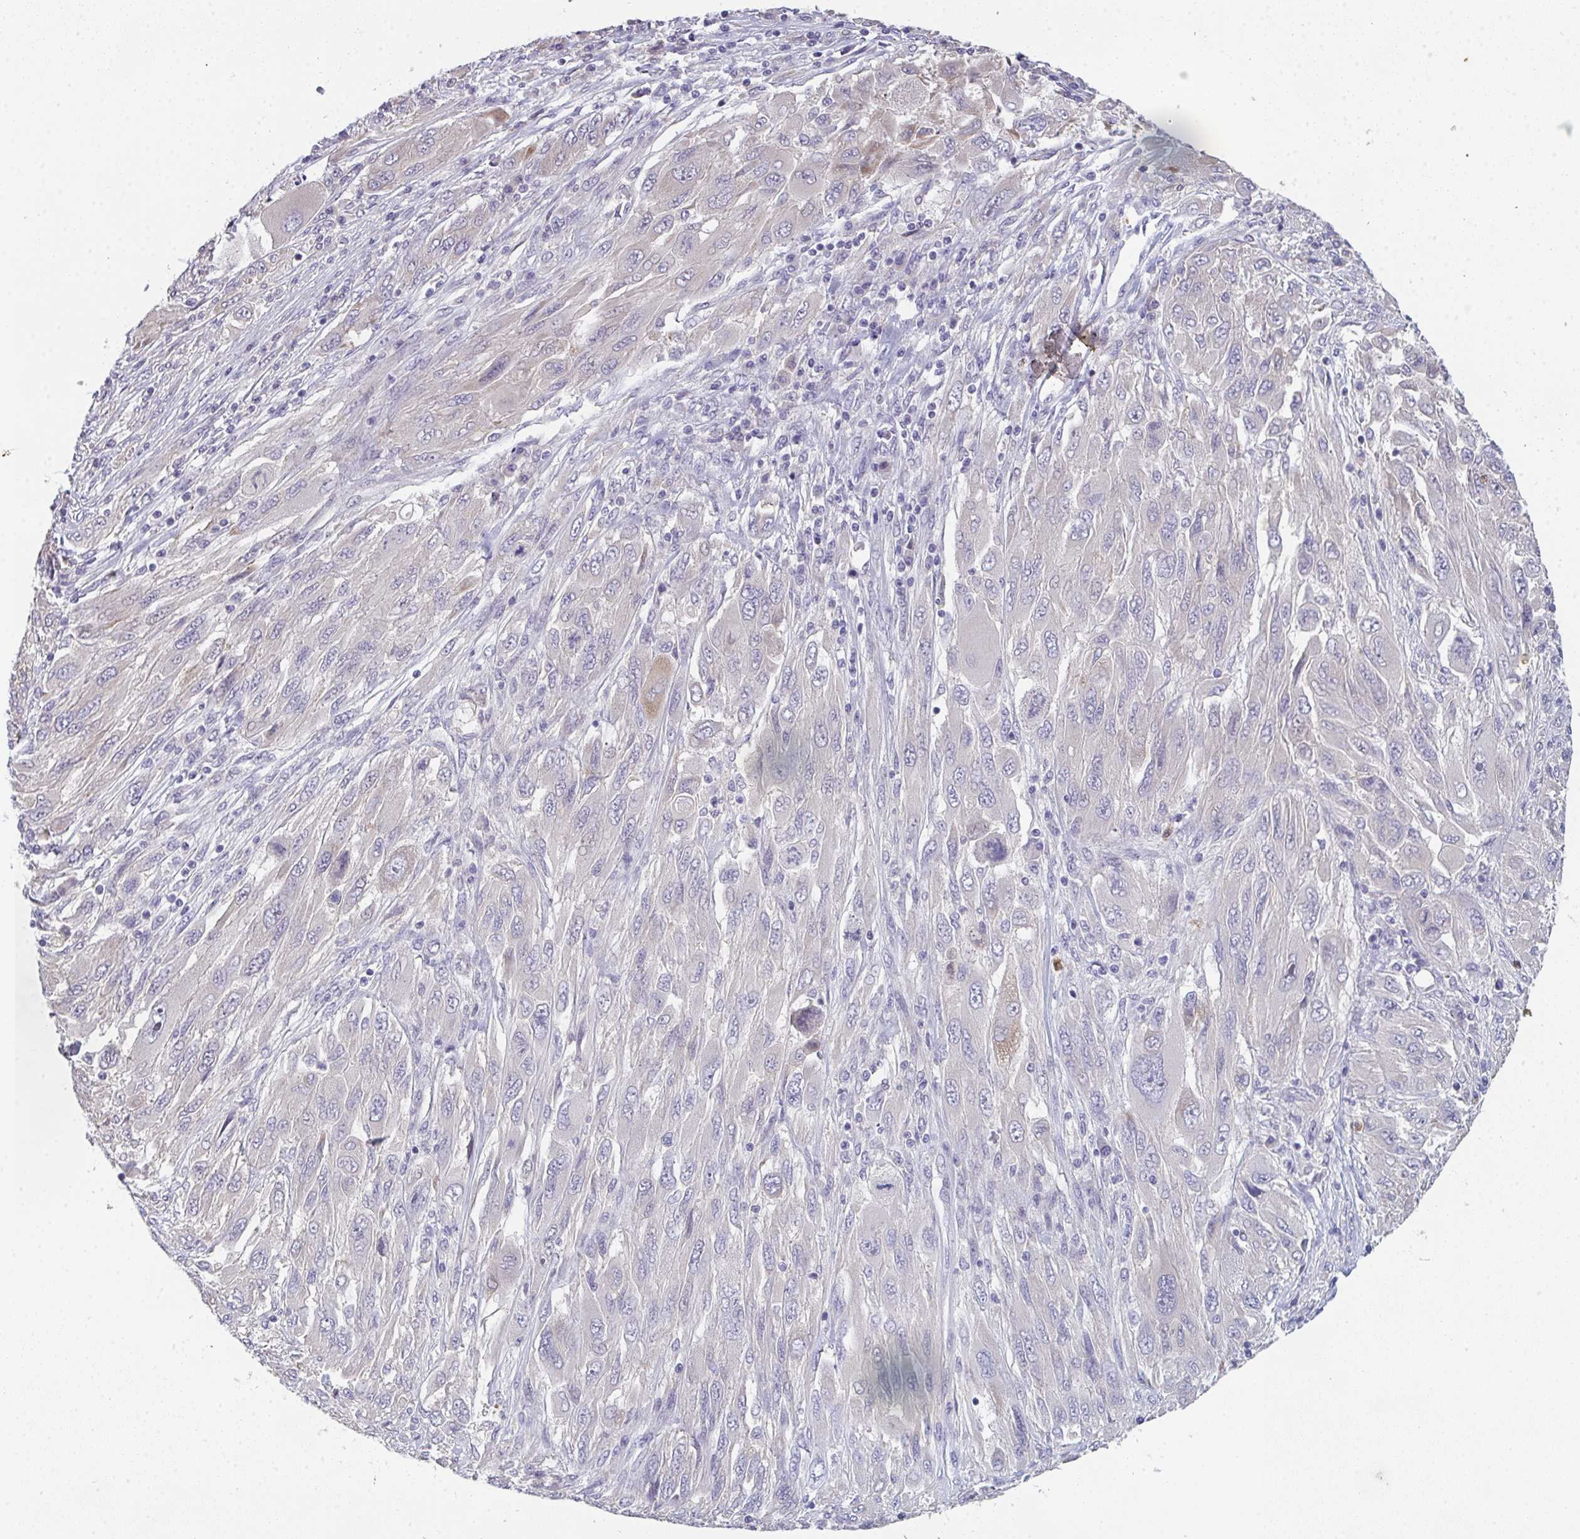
{"staining": {"intensity": "weak", "quantity": "<25%", "location": "cytoplasmic/membranous"}, "tissue": "melanoma", "cell_type": "Tumor cells", "image_type": "cancer", "snomed": [{"axis": "morphology", "description": "Malignant melanoma, NOS"}, {"axis": "topography", "description": "Skin"}], "caption": "This is an immunohistochemistry histopathology image of human malignant melanoma. There is no expression in tumor cells.", "gene": "RIOK1", "patient": {"sex": "female", "age": 91}}